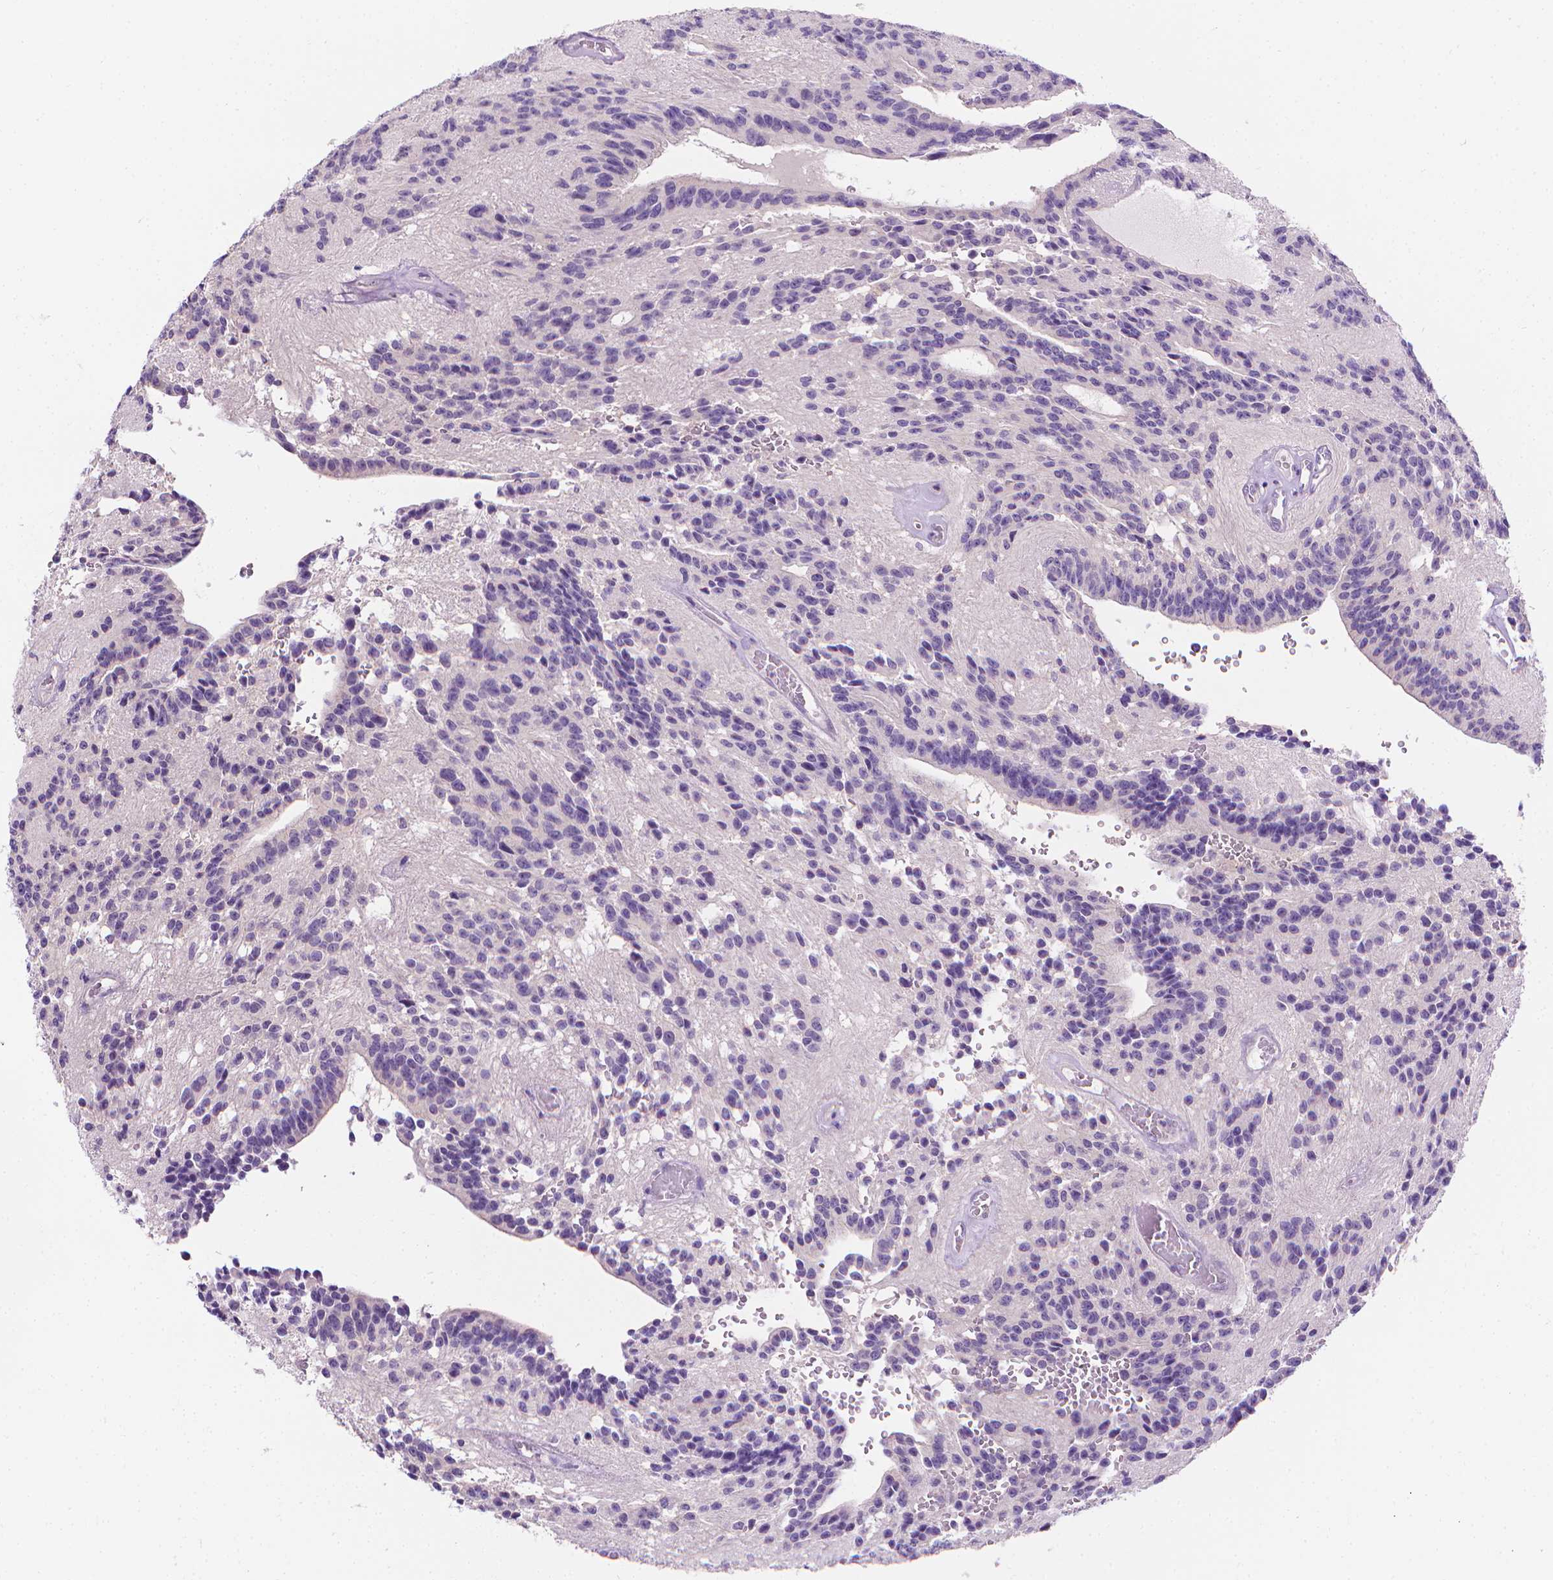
{"staining": {"intensity": "negative", "quantity": "none", "location": "none"}, "tissue": "glioma", "cell_type": "Tumor cells", "image_type": "cancer", "snomed": [{"axis": "morphology", "description": "Glioma, malignant, Low grade"}, {"axis": "topography", "description": "Brain"}], "caption": "Protein analysis of glioma demonstrates no significant staining in tumor cells.", "gene": "FASN", "patient": {"sex": "male", "age": 31}}